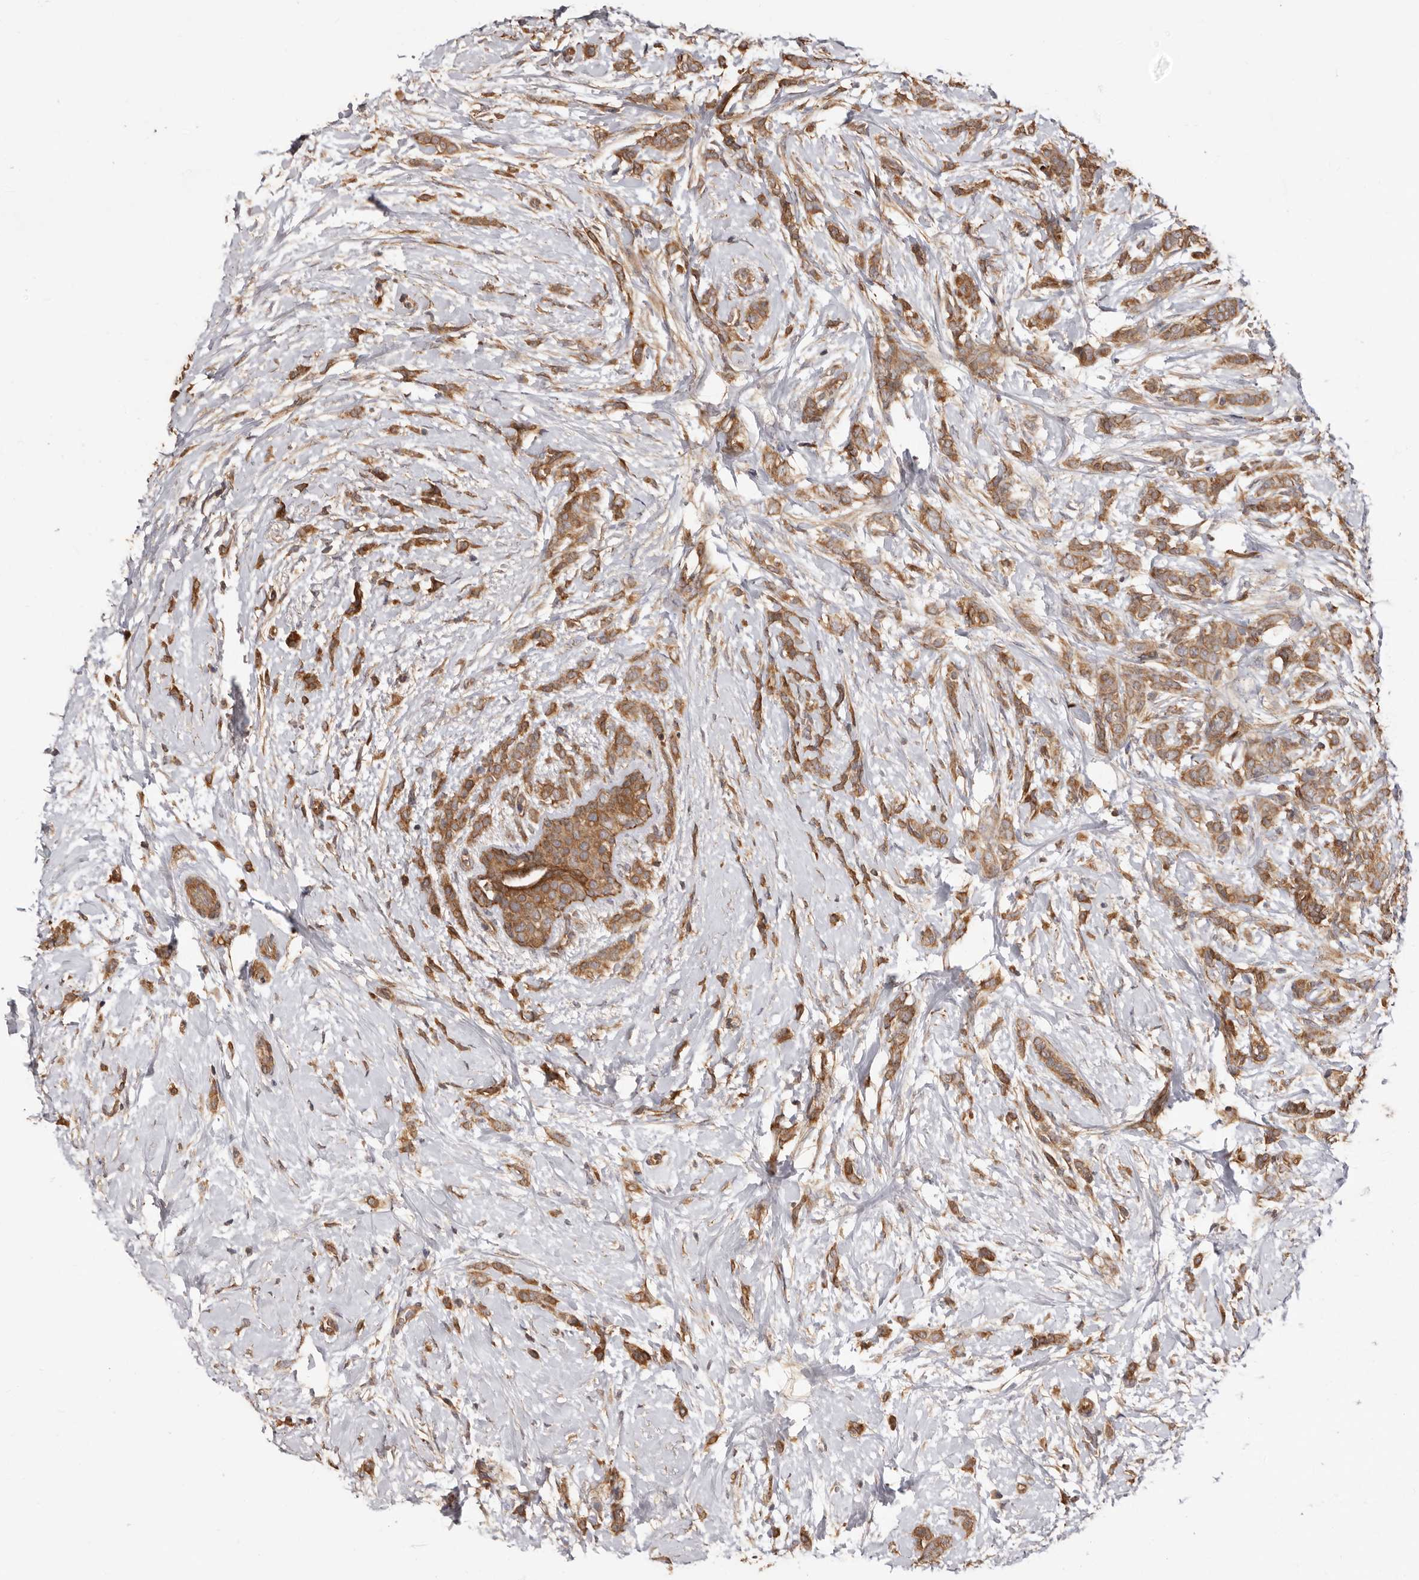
{"staining": {"intensity": "moderate", "quantity": ">75%", "location": "cytoplasmic/membranous"}, "tissue": "breast cancer", "cell_type": "Tumor cells", "image_type": "cancer", "snomed": [{"axis": "morphology", "description": "Lobular carcinoma, in situ"}, {"axis": "morphology", "description": "Lobular carcinoma"}, {"axis": "topography", "description": "Breast"}], "caption": "Immunohistochemistry (IHC) of human breast lobular carcinoma in situ demonstrates medium levels of moderate cytoplasmic/membranous expression in about >75% of tumor cells.", "gene": "COQ8B", "patient": {"sex": "female", "age": 41}}